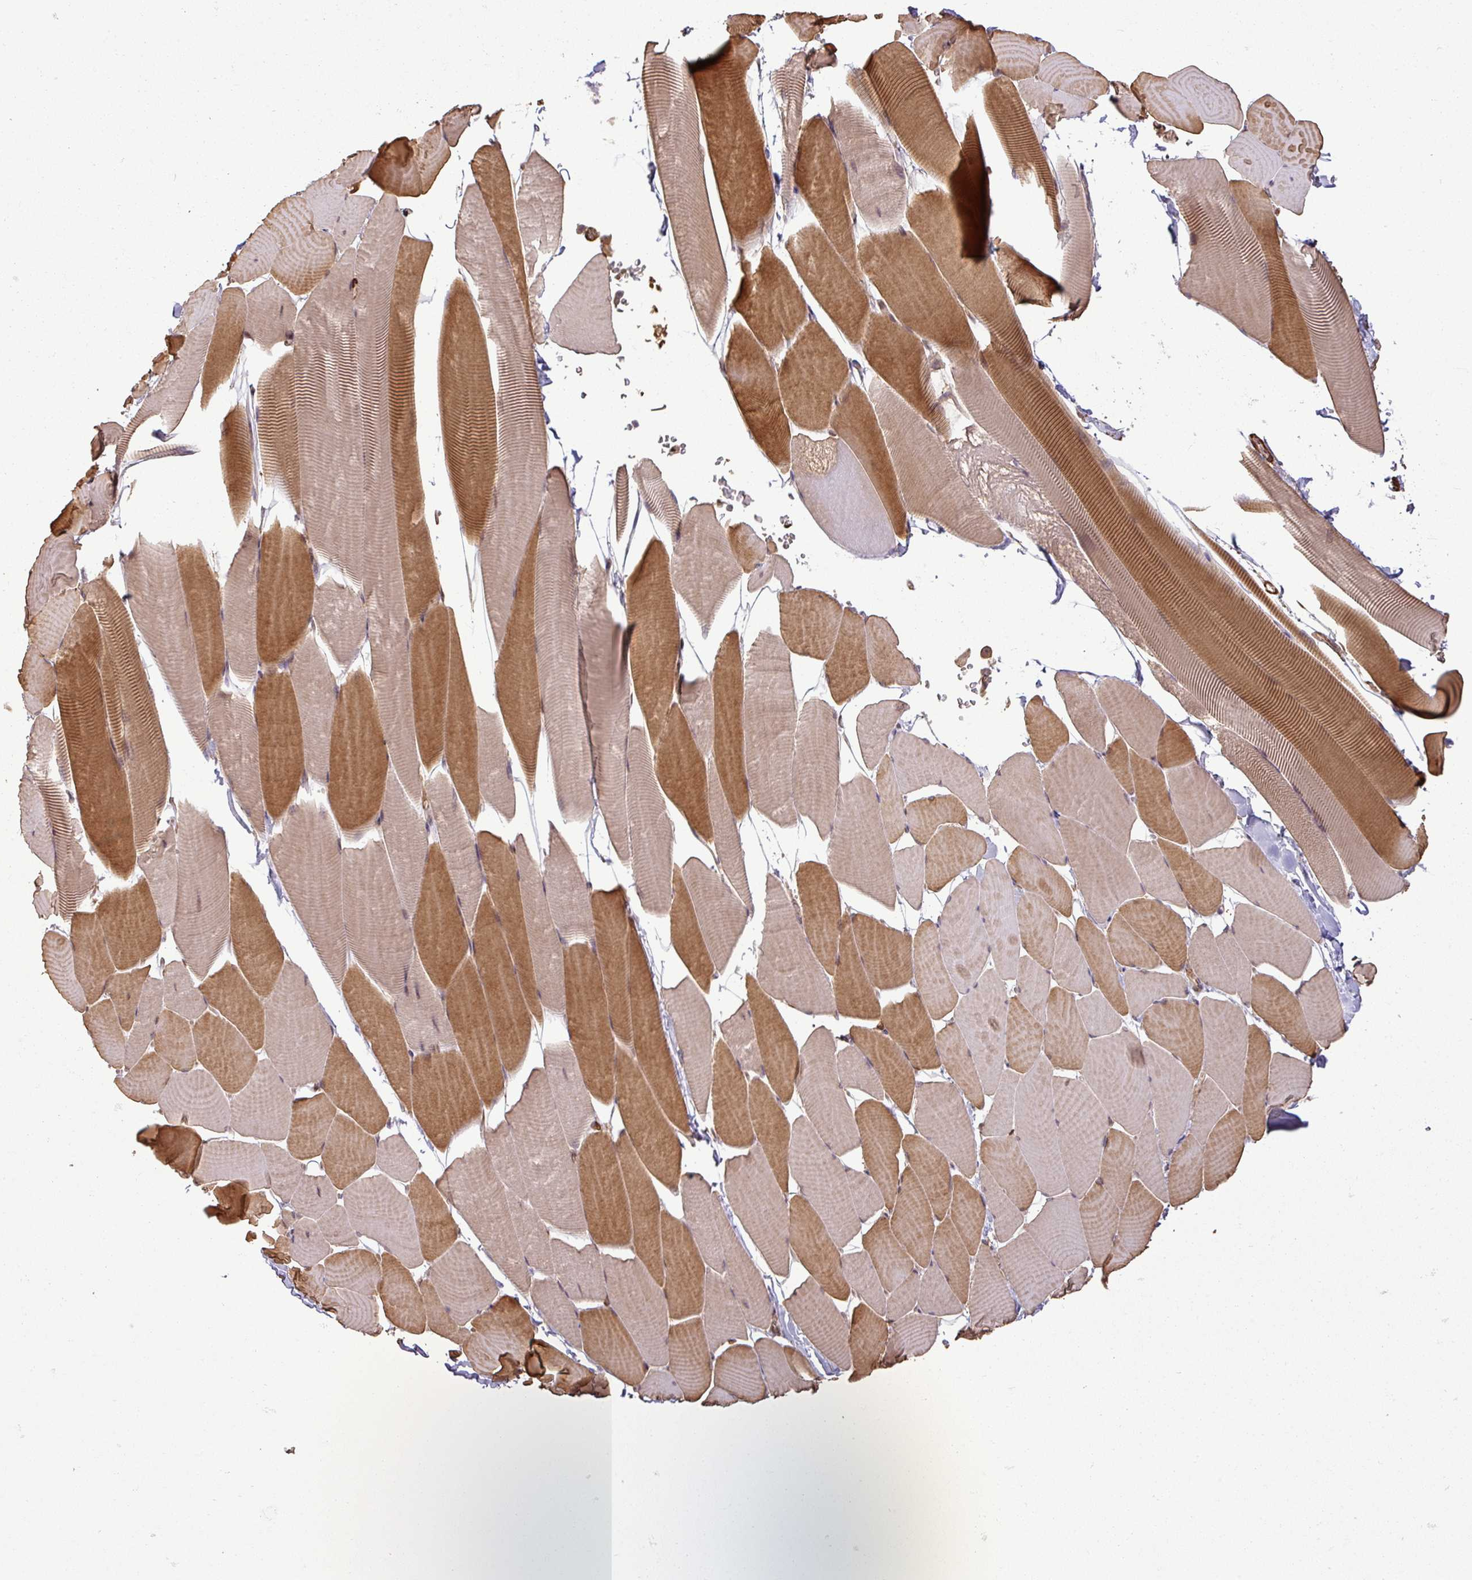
{"staining": {"intensity": "moderate", "quantity": "25%-75%", "location": "cytoplasmic/membranous"}, "tissue": "skeletal muscle", "cell_type": "Myocytes", "image_type": "normal", "snomed": [{"axis": "morphology", "description": "Normal tissue, NOS"}, {"axis": "topography", "description": "Skeletal muscle"}], "caption": "Skeletal muscle stained with a brown dye reveals moderate cytoplasmic/membranous positive positivity in about 25%-75% of myocytes.", "gene": "MAP3K6", "patient": {"sex": "male", "age": 25}}